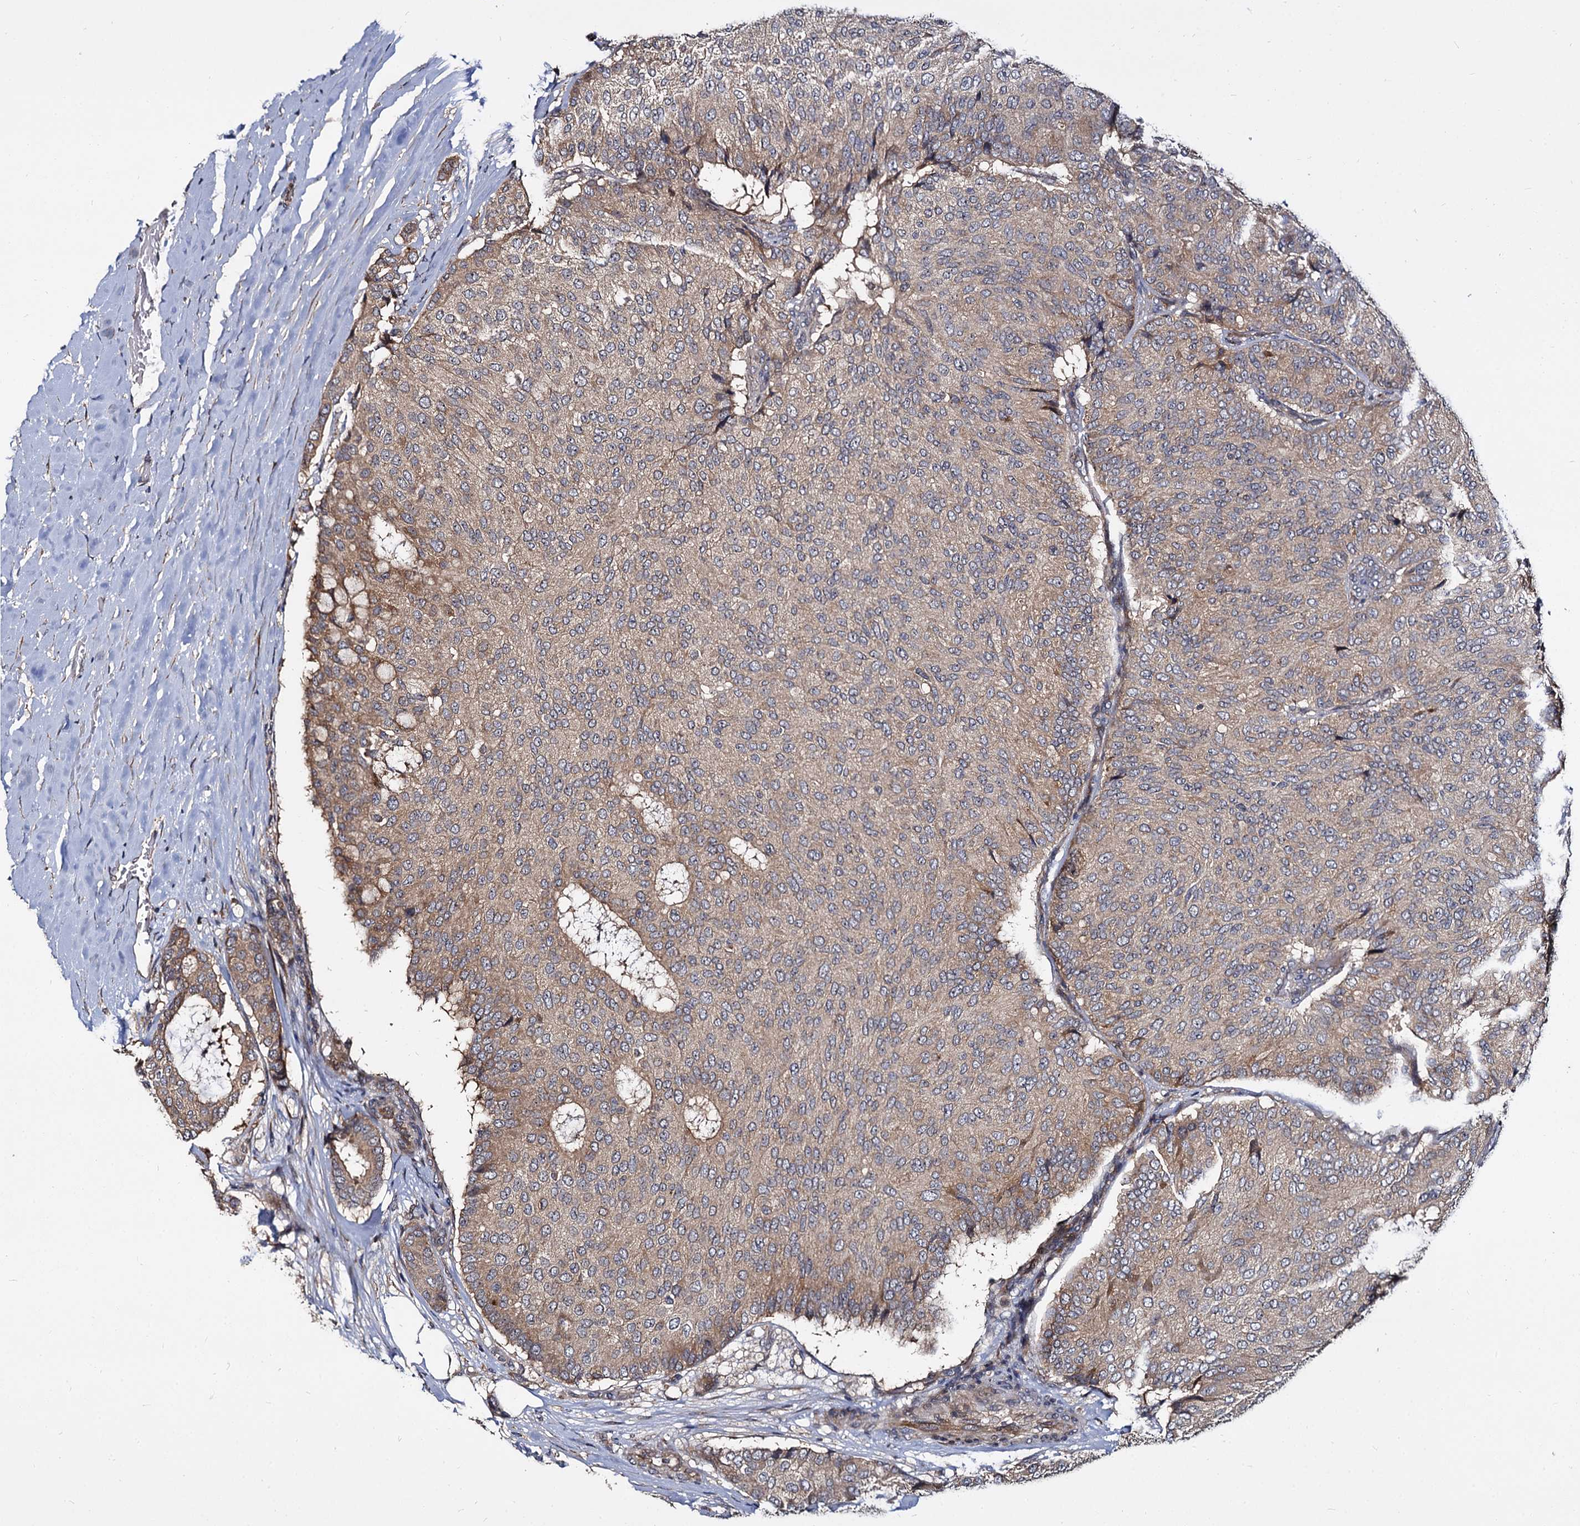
{"staining": {"intensity": "moderate", "quantity": ">75%", "location": "cytoplasmic/membranous"}, "tissue": "breast cancer", "cell_type": "Tumor cells", "image_type": "cancer", "snomed": [{"axis": "morphology", "description": "Duct carcinoma"}, {"axis": "topography", "description": "Breast"}], "caption": "IHC (DAB (3,3'-diaminobenzidine)) staining of human breast invasive ductal carcinoma shows moderate cytoplasmic/membranous protein staining in about >75% of tumor cells.", "gene": "WWC3", "patient": {"sex": "female", "age": 75}}